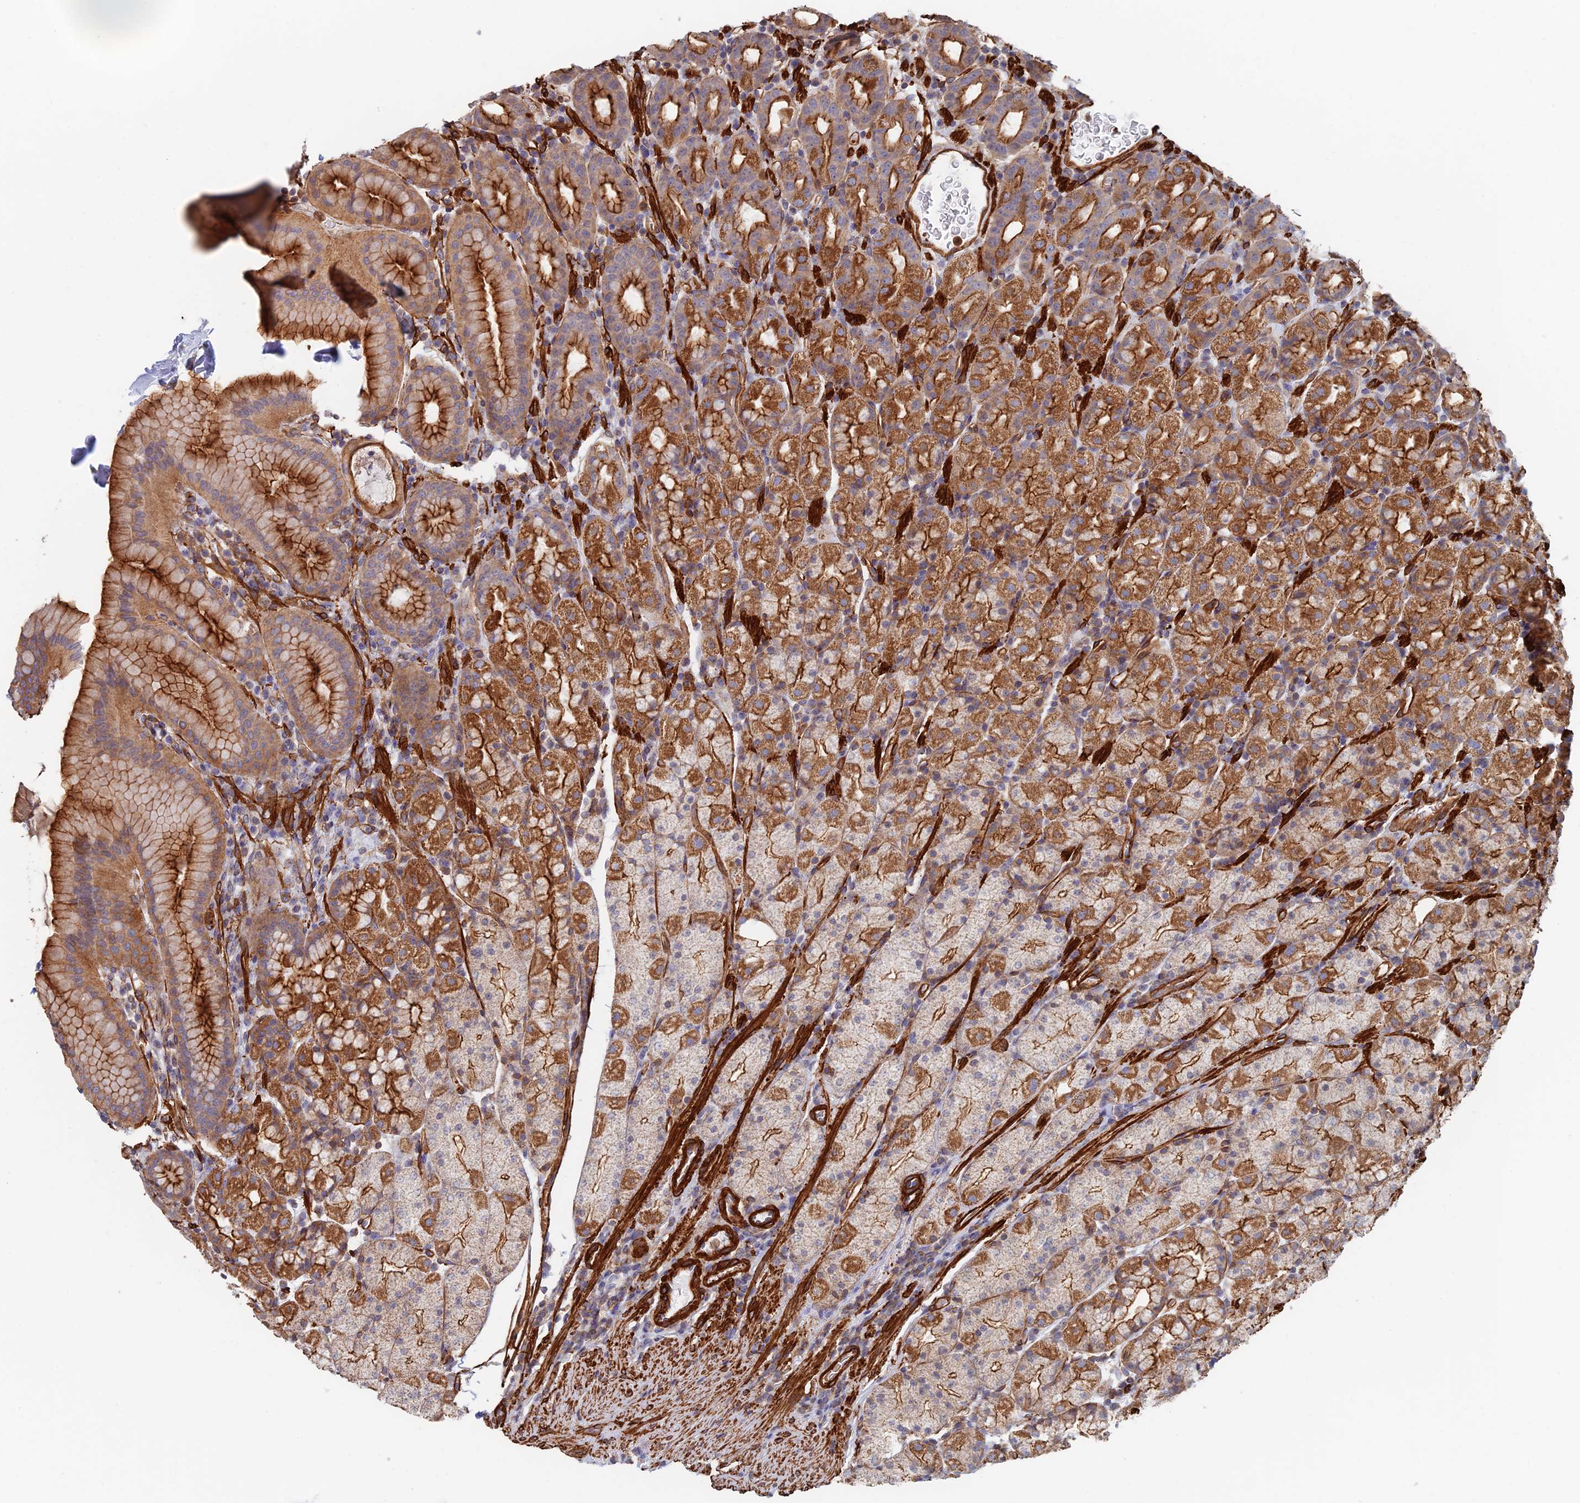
{"staining": {"intensity": "strong", "quantity": ">75%", "location": "cytoplasmic/membranous"}, "tissue": "stomach", "cell_type": "Glandular cells", "image_type": "normal", "snomed": [{"axis": "morphology", "description": "Normal tissue, NOS"}, {"axis": "topography", "description": "Stomach, upper"}, {"axis": "topography", "description": "Stomach, lower"}, {"axis": "topography", "description": "Small intestine"}], "caption": "Human stomach stained for a protein (brown) displays strong cytoplasmic/membranous positive staining in approximately >75% of glandular cells.", "gene": "PAK4", "patient": {"sex": "male", "age": 68}}